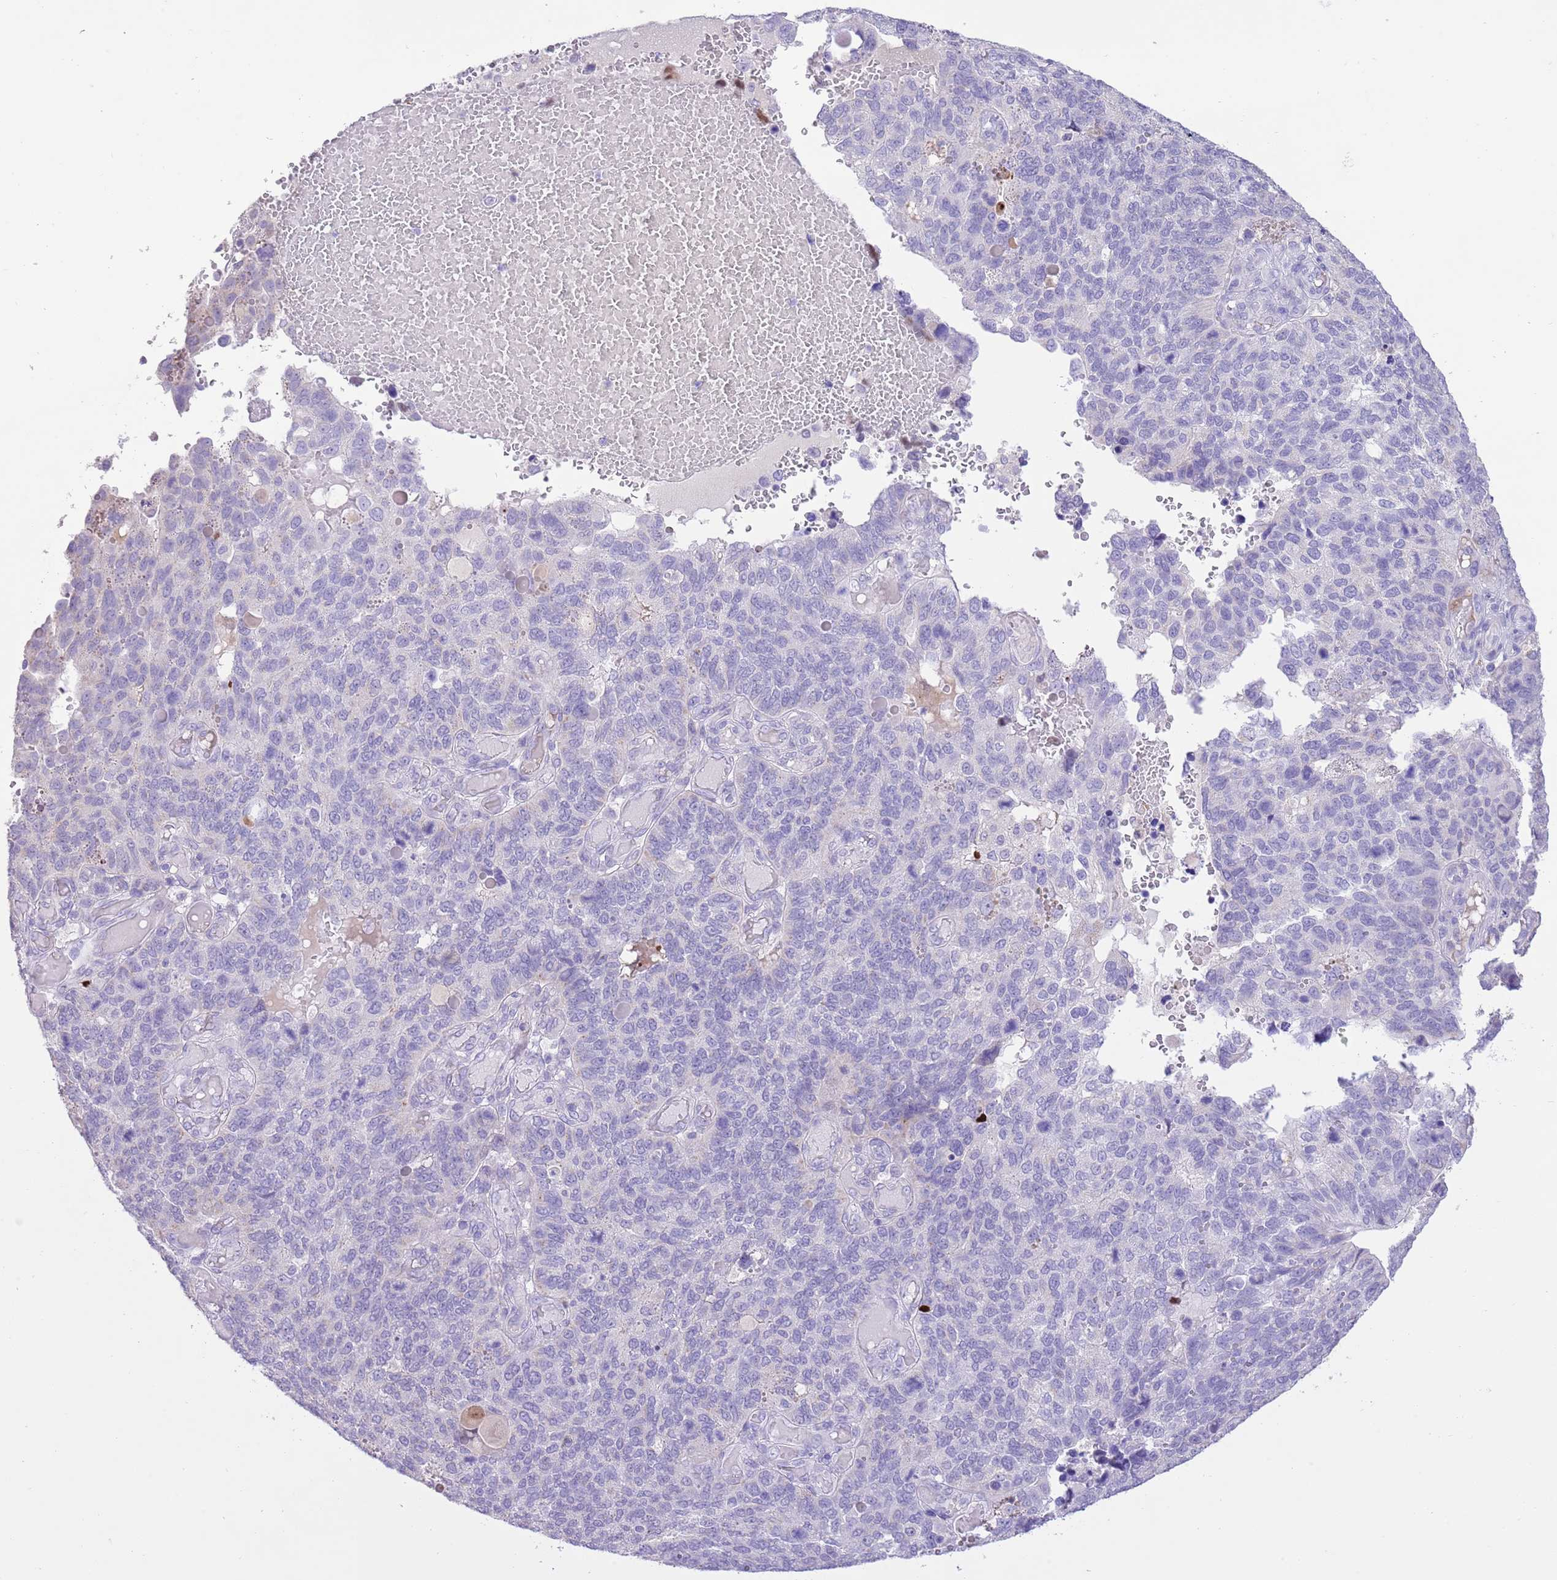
{"staining": {"intensity": "negative", "quantity": "none", "location": "none"}, "tissue": "endometrial cancer", "cell_type": "Tumor cells", "image_type": "cancer", "snomed": [{"axis": "morphology", "description": "Adenocarcinoma, NOS"}, {"axis": "topography", "description": "Endometrium"}], "caption": "IHC histopathology image of neoplastic tissue: human endometrial cancer (adenocarcinoma) stained with DAB reveals no significant protein positivity in tumor cells.", "gene": "CLEC2A", "patient": {"sex": "female", "age": 66}}